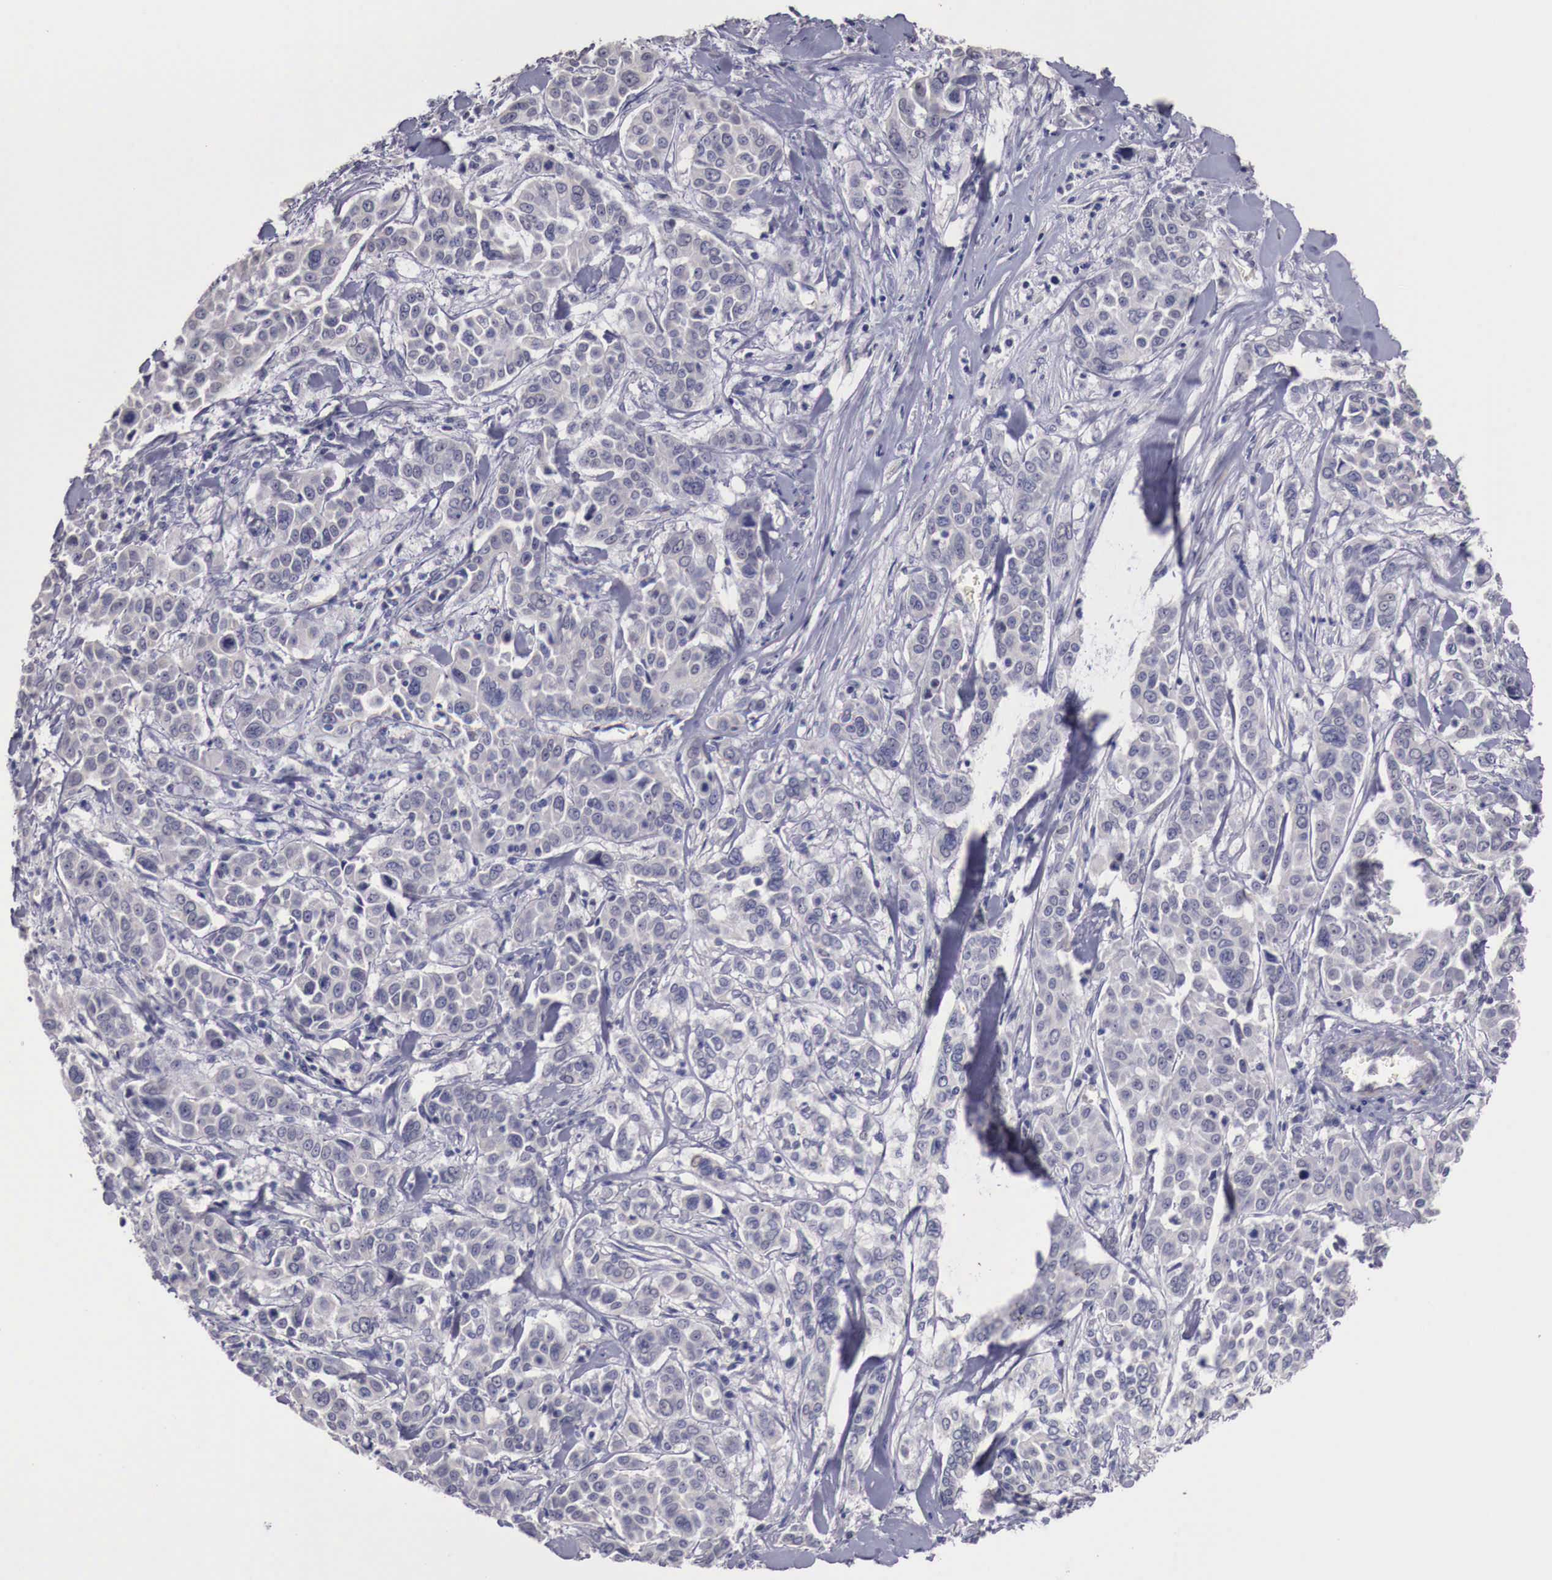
{"staining": {"intensity": "negative", "quantity": "none", "location": "none"}, "tissue": "pancreatic cancer", "cell_type": "Tumor cells", "image_type": "cancer", "snomed": [{"axis": "morphology", "description": "Adenocarcinoma, NOS"}, {"axis": "topography", "description": "Pancreas"}], "caption": "Immunohistochemistry (IHC) image of neoplastic tissue: human pancreatic cancer (adenocarcinoma) stained with DAB (3,3'-diaminobenzidine) shows no significant protein expression in tumor cells. The staining was performed using DAB (3,3'-diaminobenzidine) to visualize the protein expression in brown, while the nuclei were stained in blue with hematoxylin (Magnification: 20x).", "gene": "ENOX2", "patient": {"sex": "female", "age": 52}}